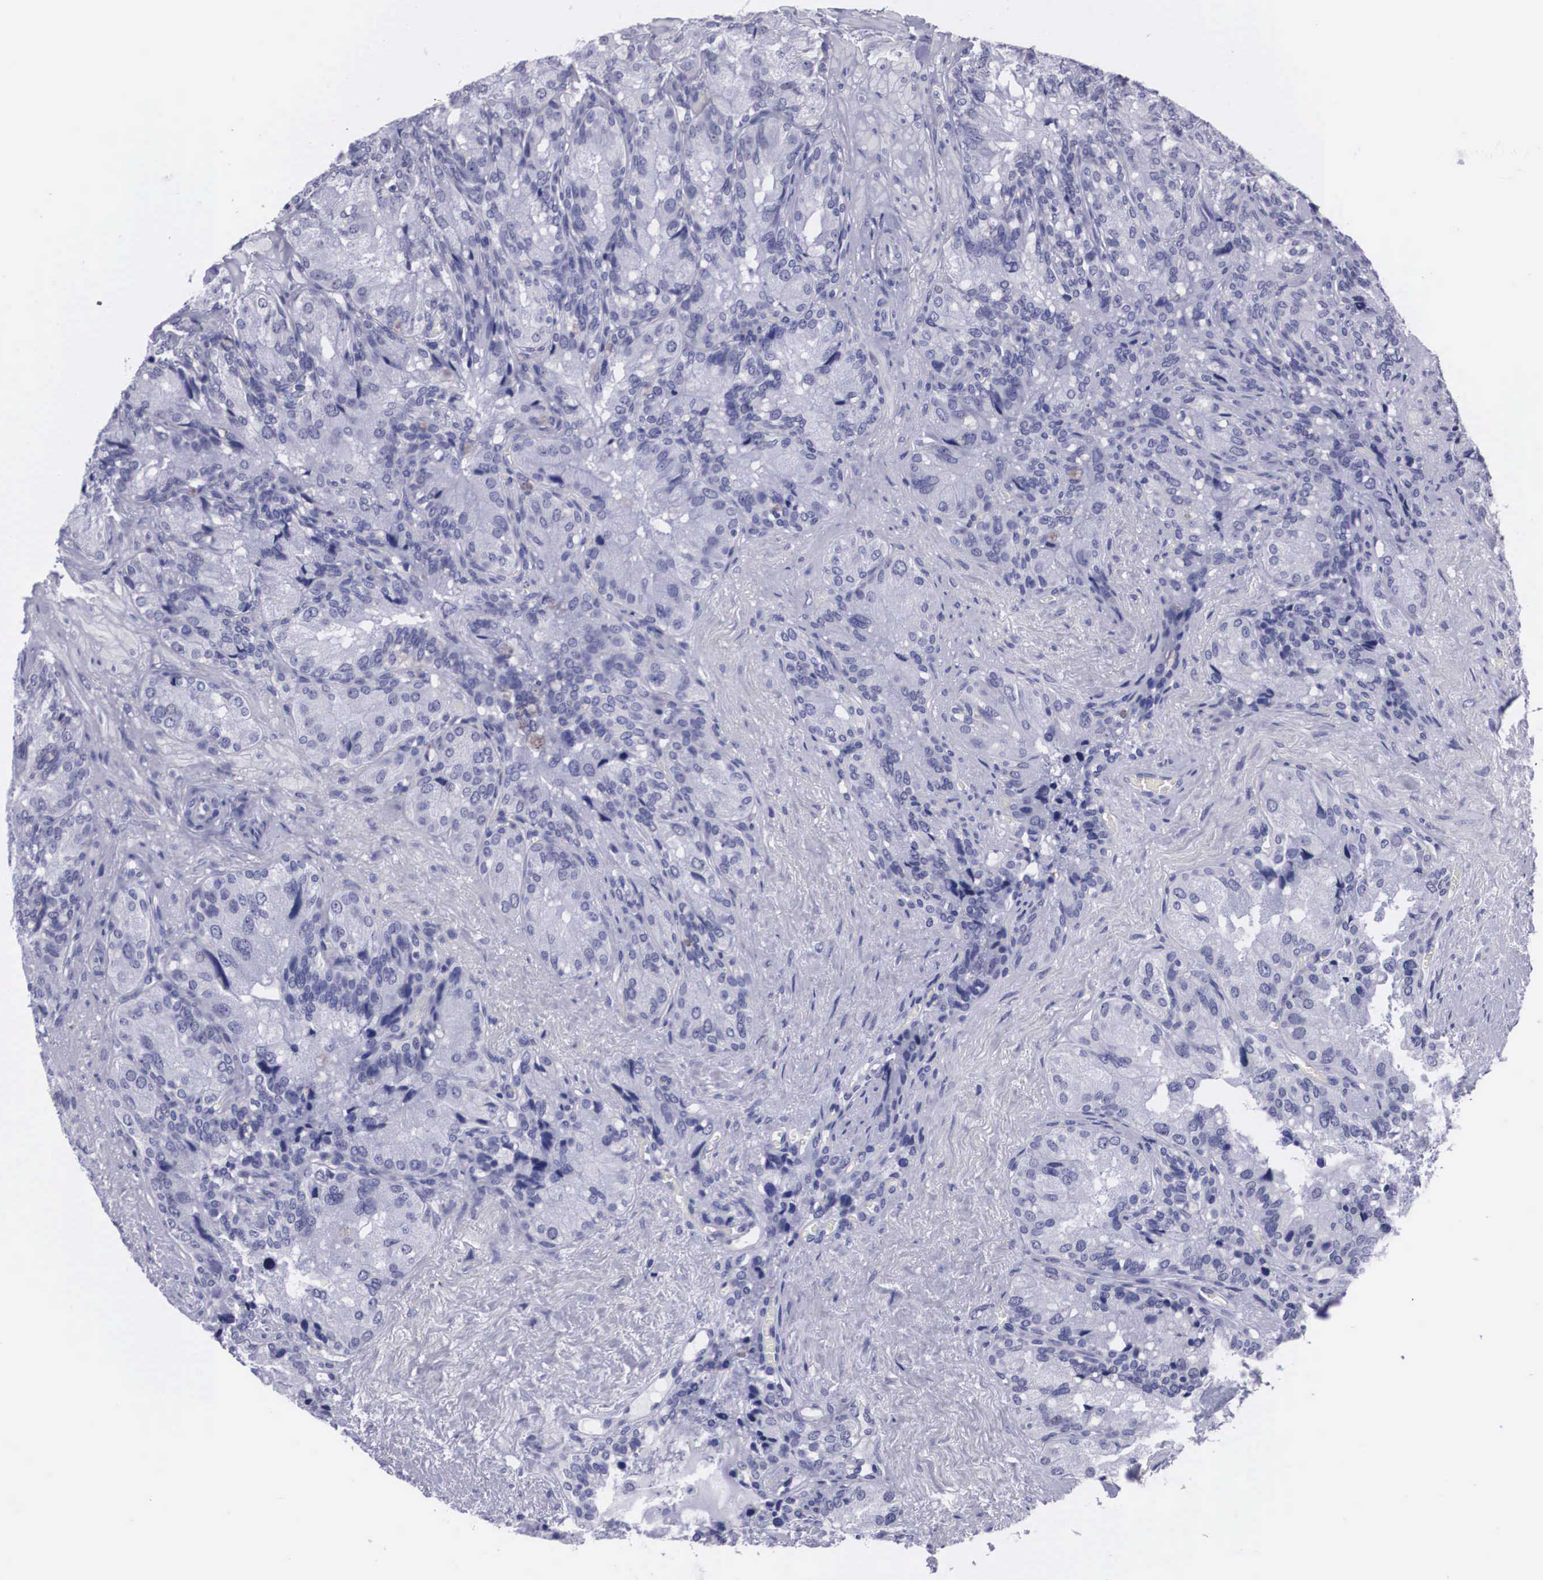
{"staining": {"intensity": "negative", "quantity": "none", "location": "none"}, "tissue": "seminal vesicle", "cell_type": "Glandular cells", "image_type": "normal", "snomed": [{"axis": "morphology", "description": "Normal tissue, NOS"}, {"axis": "topography", "description": "Seminal veicle"}], "caption": "Micrograph shows no significant protein staining in glandular cells of unremarkable seminal vesicle.", "gene": "C22orf31", "patient": {"sex": "male", "age": 69}}